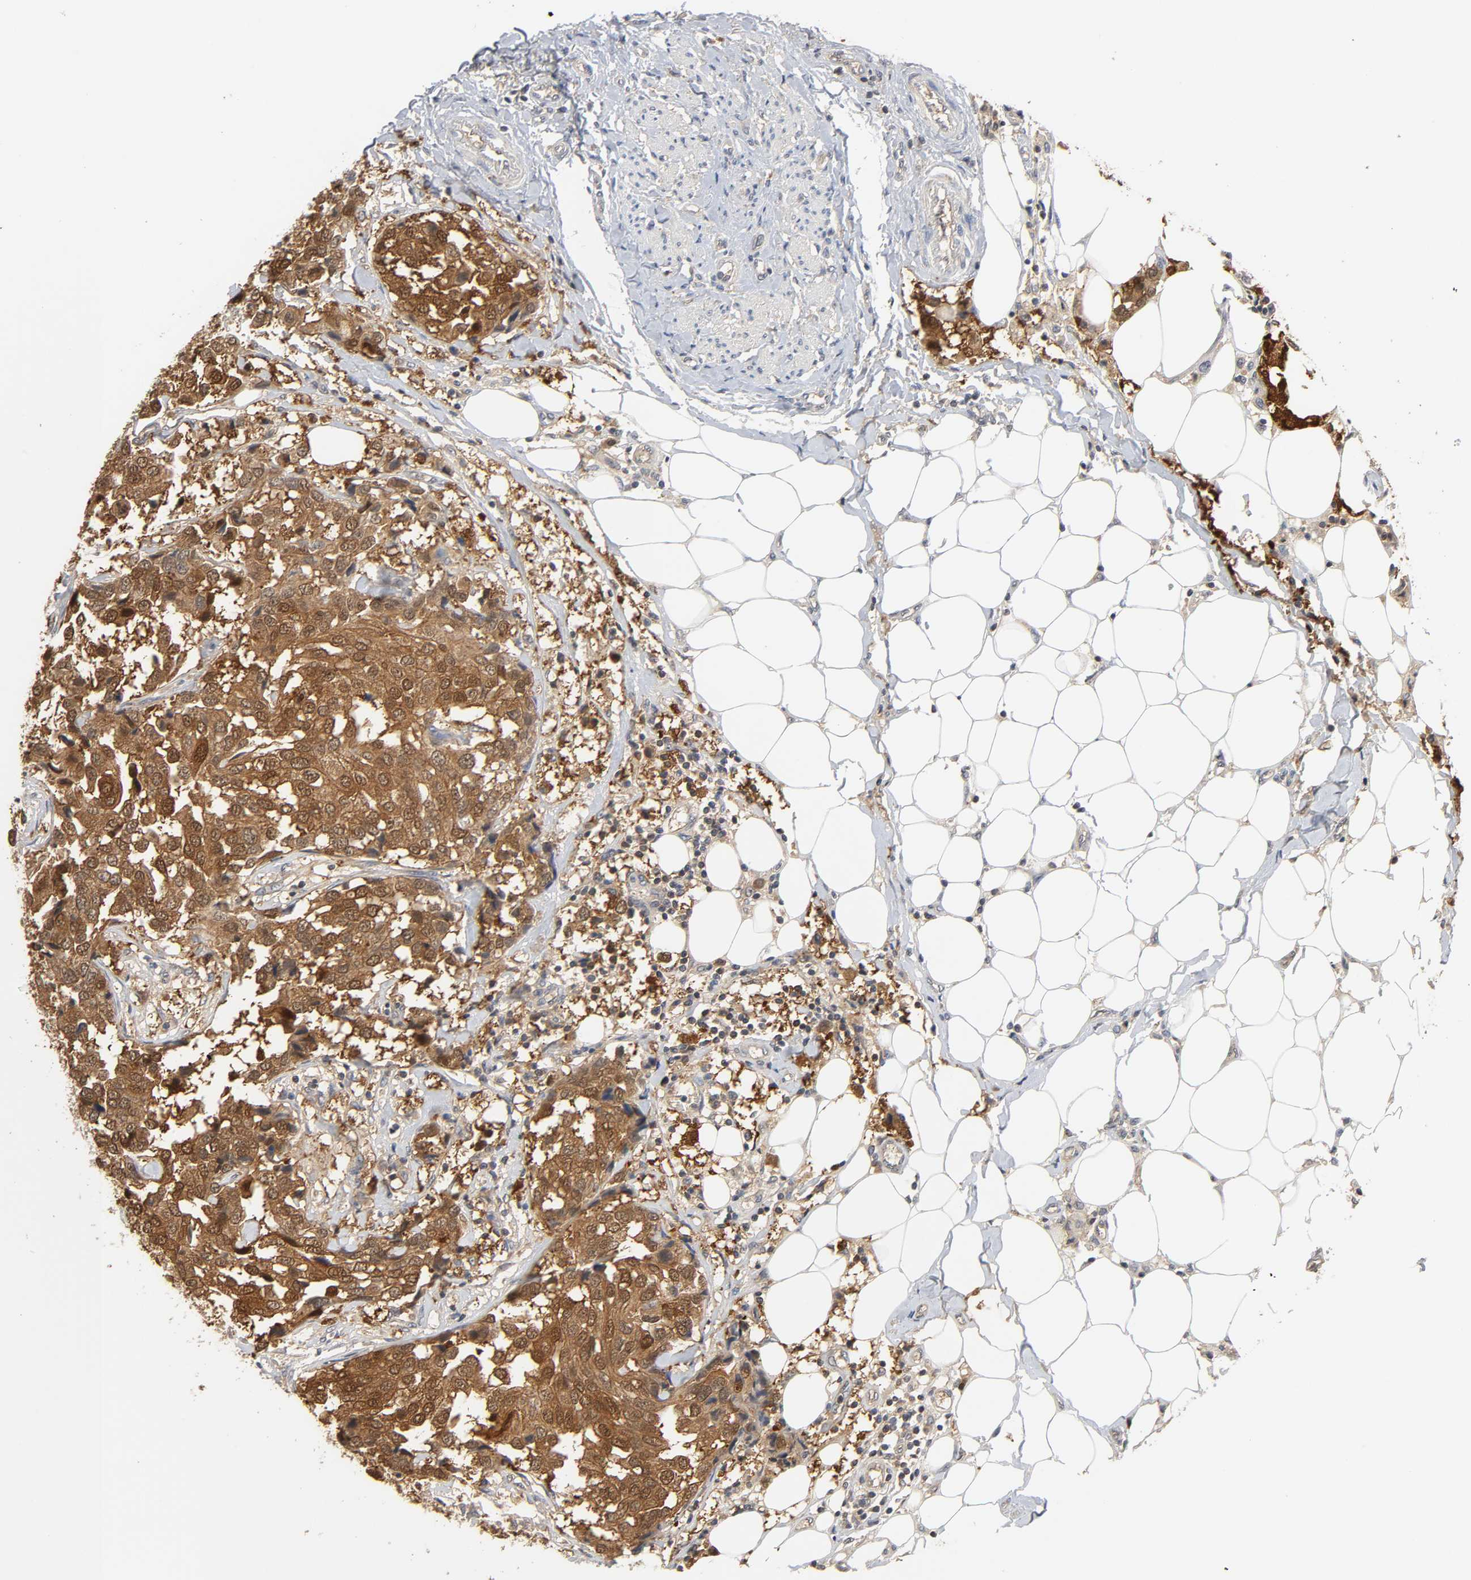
{"staining": {"intensity": "strong", "quantity": ">75%", "location": "cytoplasmic/membranous"}, "tissue": "breast cancer", "cell_type": "Tumor cells", "image_type": "cancer", "snomed": [{"axis": "morphology", "description": "Duct carcinoma"}, {"axis": "topography", "description": "Breast"}], "caption": "Immunohistochemical staining of human breast invasive ductal carcinoma displays high levels of strong cytoplasmic/membranous protein expression in approximately >75% of tumor cells.", "gene": "MIF", "patient": {"sex": "female", "age": 80}}